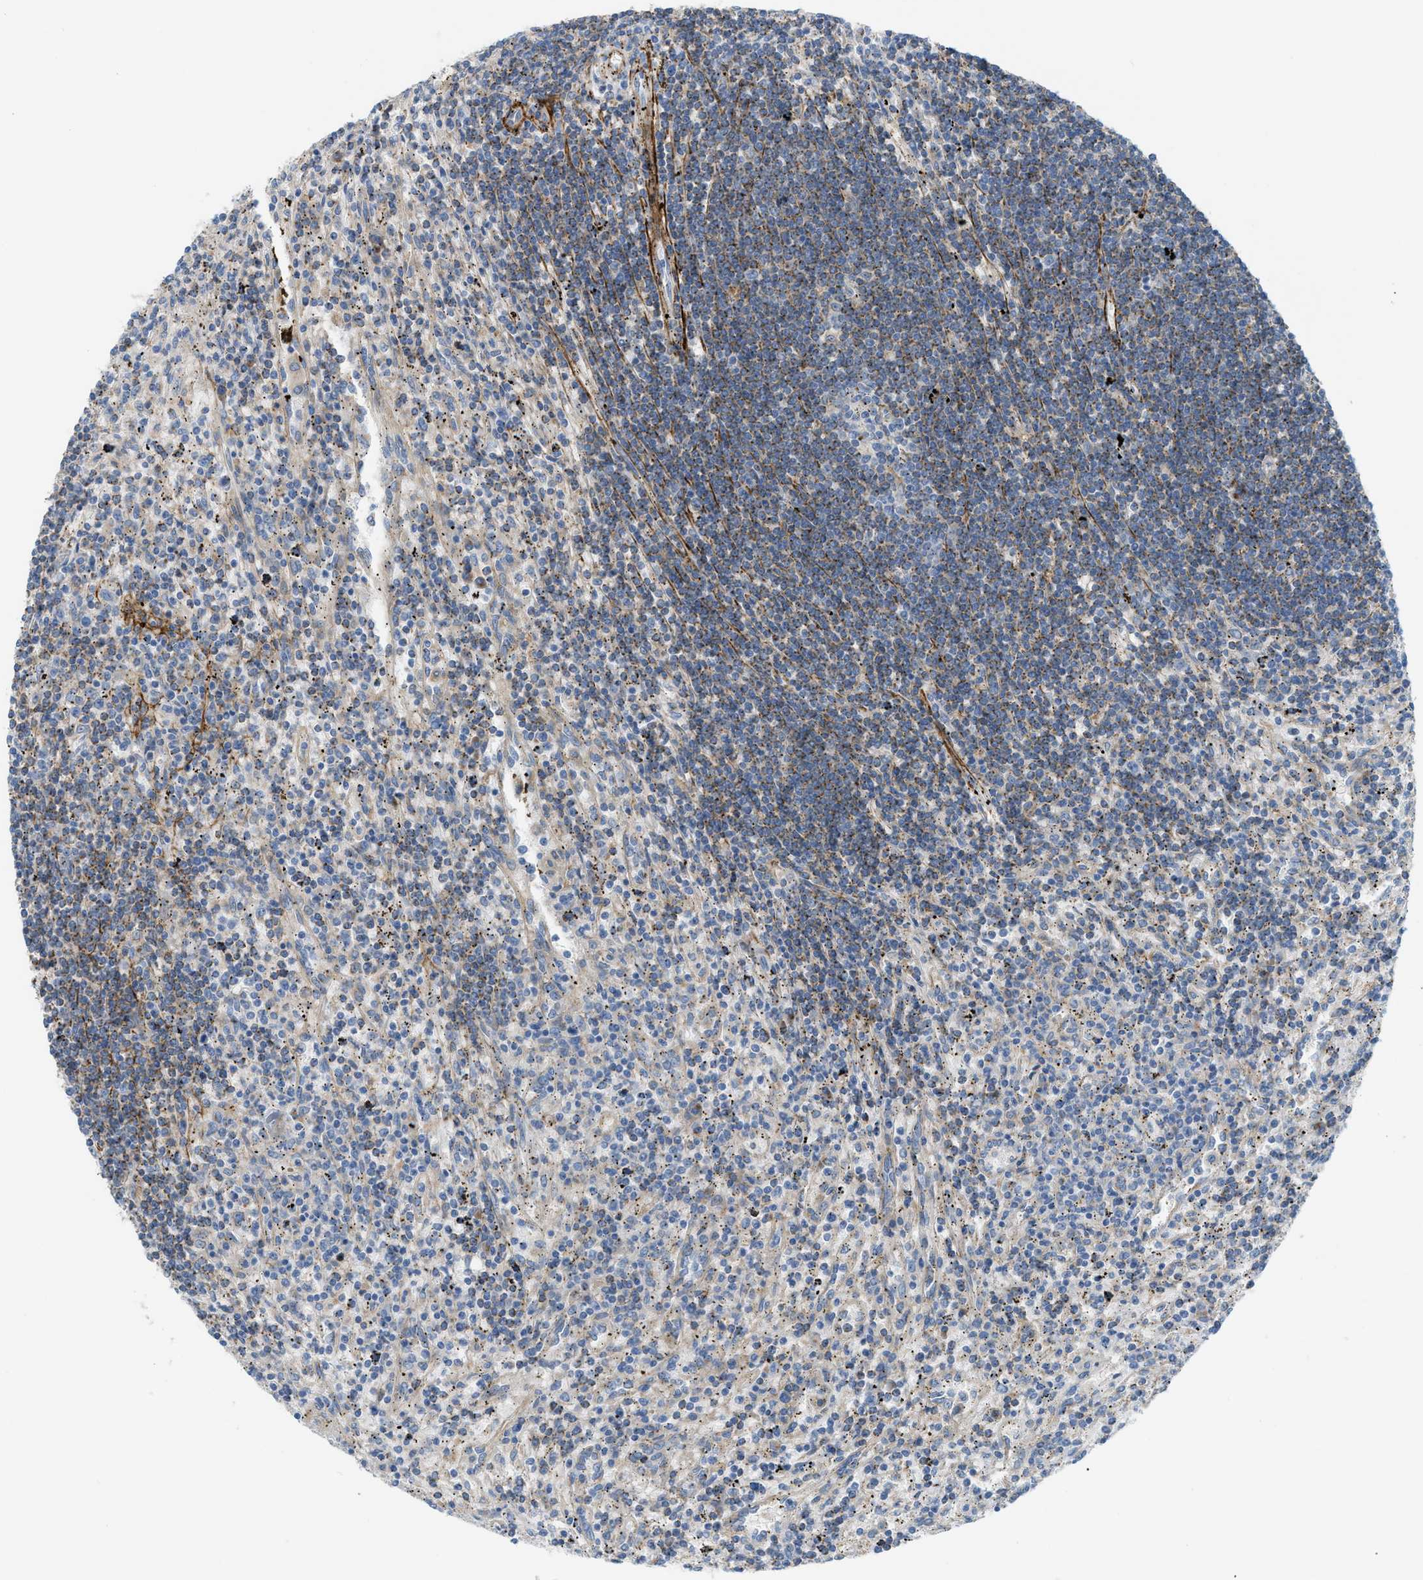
{"staining": {"intensity": "weak", "quantity": "25%-75%", "location": "cytoplasmic/membranous"}, "tissue": "lymphoma", "cell_type": "Tumor cells", "image_type": "cancer", "snomed": [{"axis": "morphology", "description": "Malignant lymphoma, non-Hodgkin's type, Low grade"}, {"axis": "topography", "description": "Spleen"}], "caption": "The photomicrograph displays staining of lymphoma, revealing weak cytoplasmic/membranous protein expression (brown color) within tumor cells.", "gene": "LMBRD1", "patient": {"sex": "male", "age": 76}}